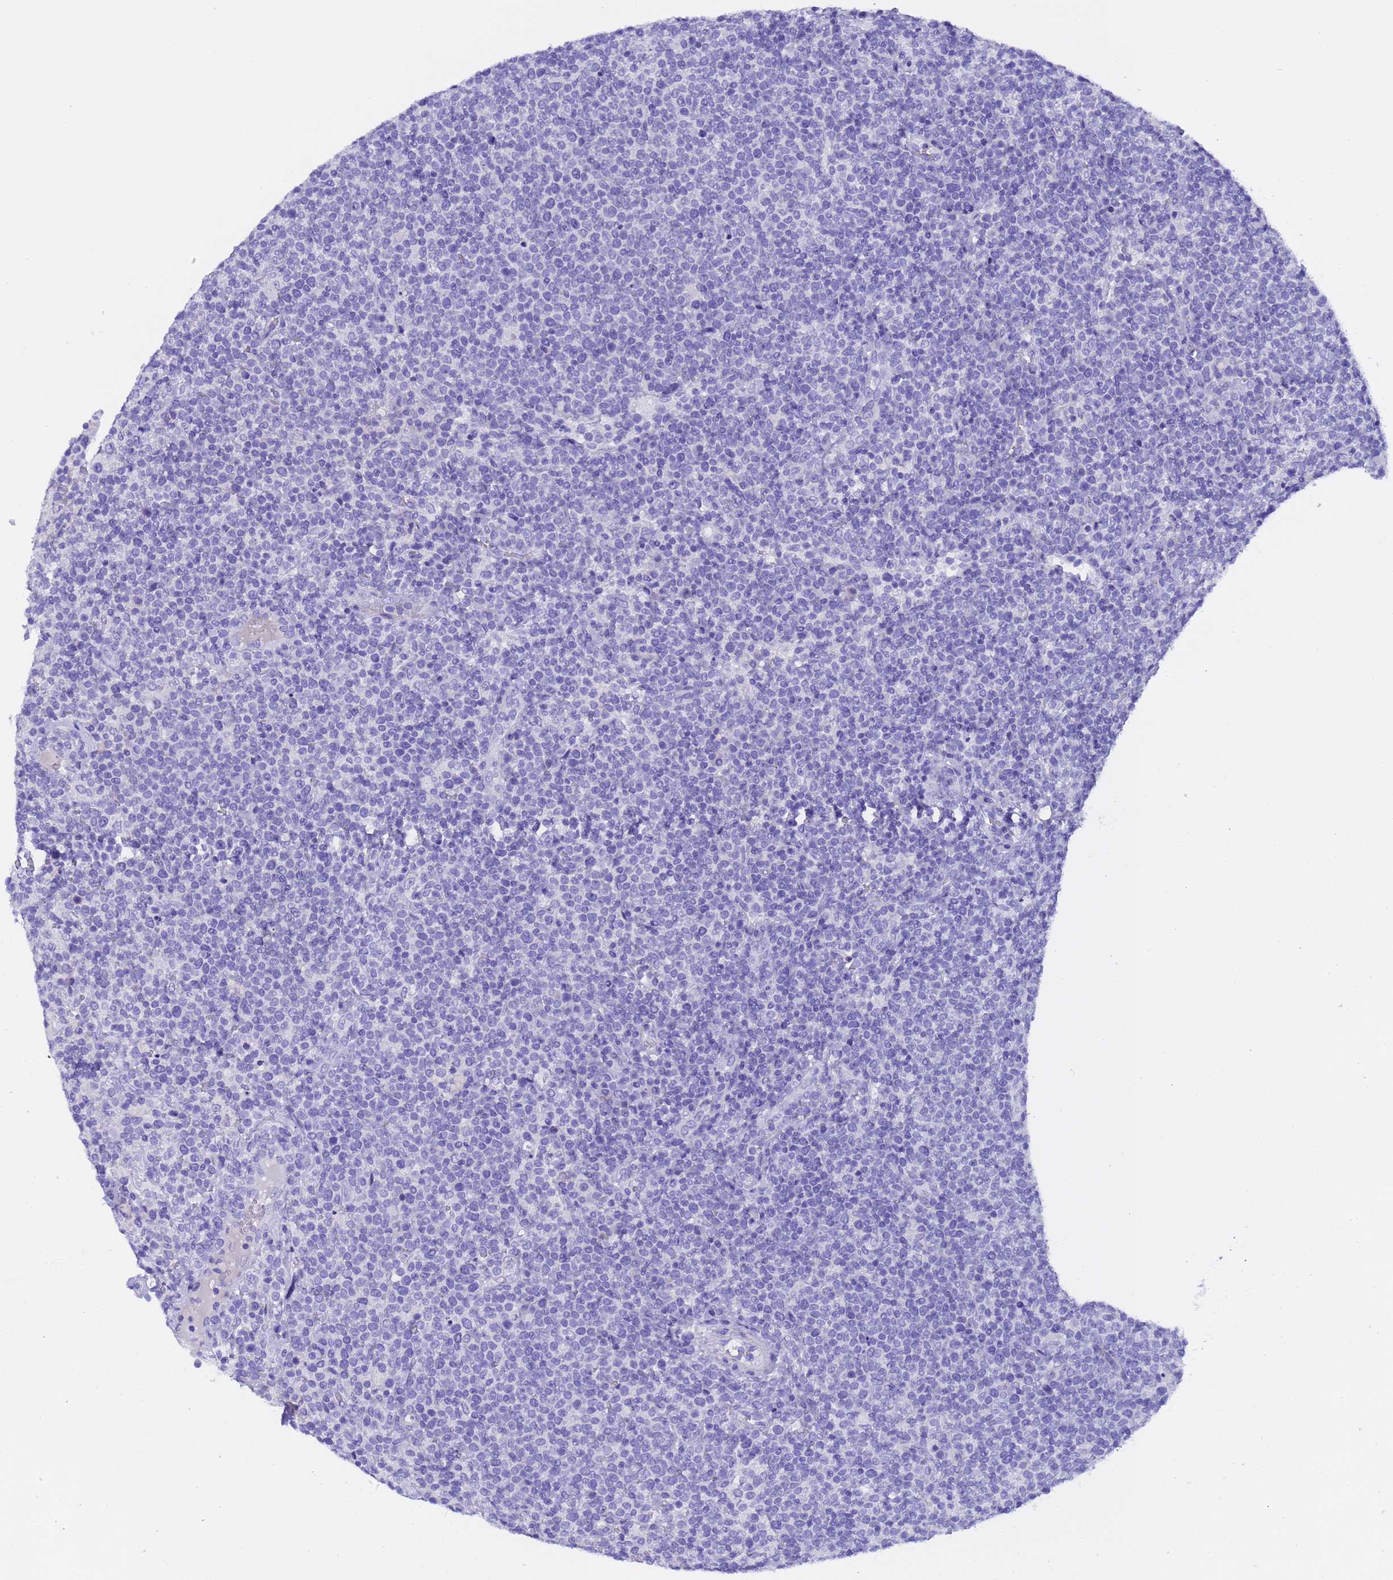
{"staining": {"intensity": "negative", "quantity": "none", "location": "none"}, "tissue": "lymphoma", "cell_type": "Tumor cells", "image_type": "cancer", "snomed": [{"axis": "morphology", "description": "Malignant lymphoma, non-Hodgkin's type, High grade"}, {"axis": "topography", "description": "Lymph node"}], "caption": "Immunohistochemistry (IHC) of lymphoma reveals no positivity in tumor cells.", "gene": "GABRA1", "patient": {"sex": "male", "age": 61}}